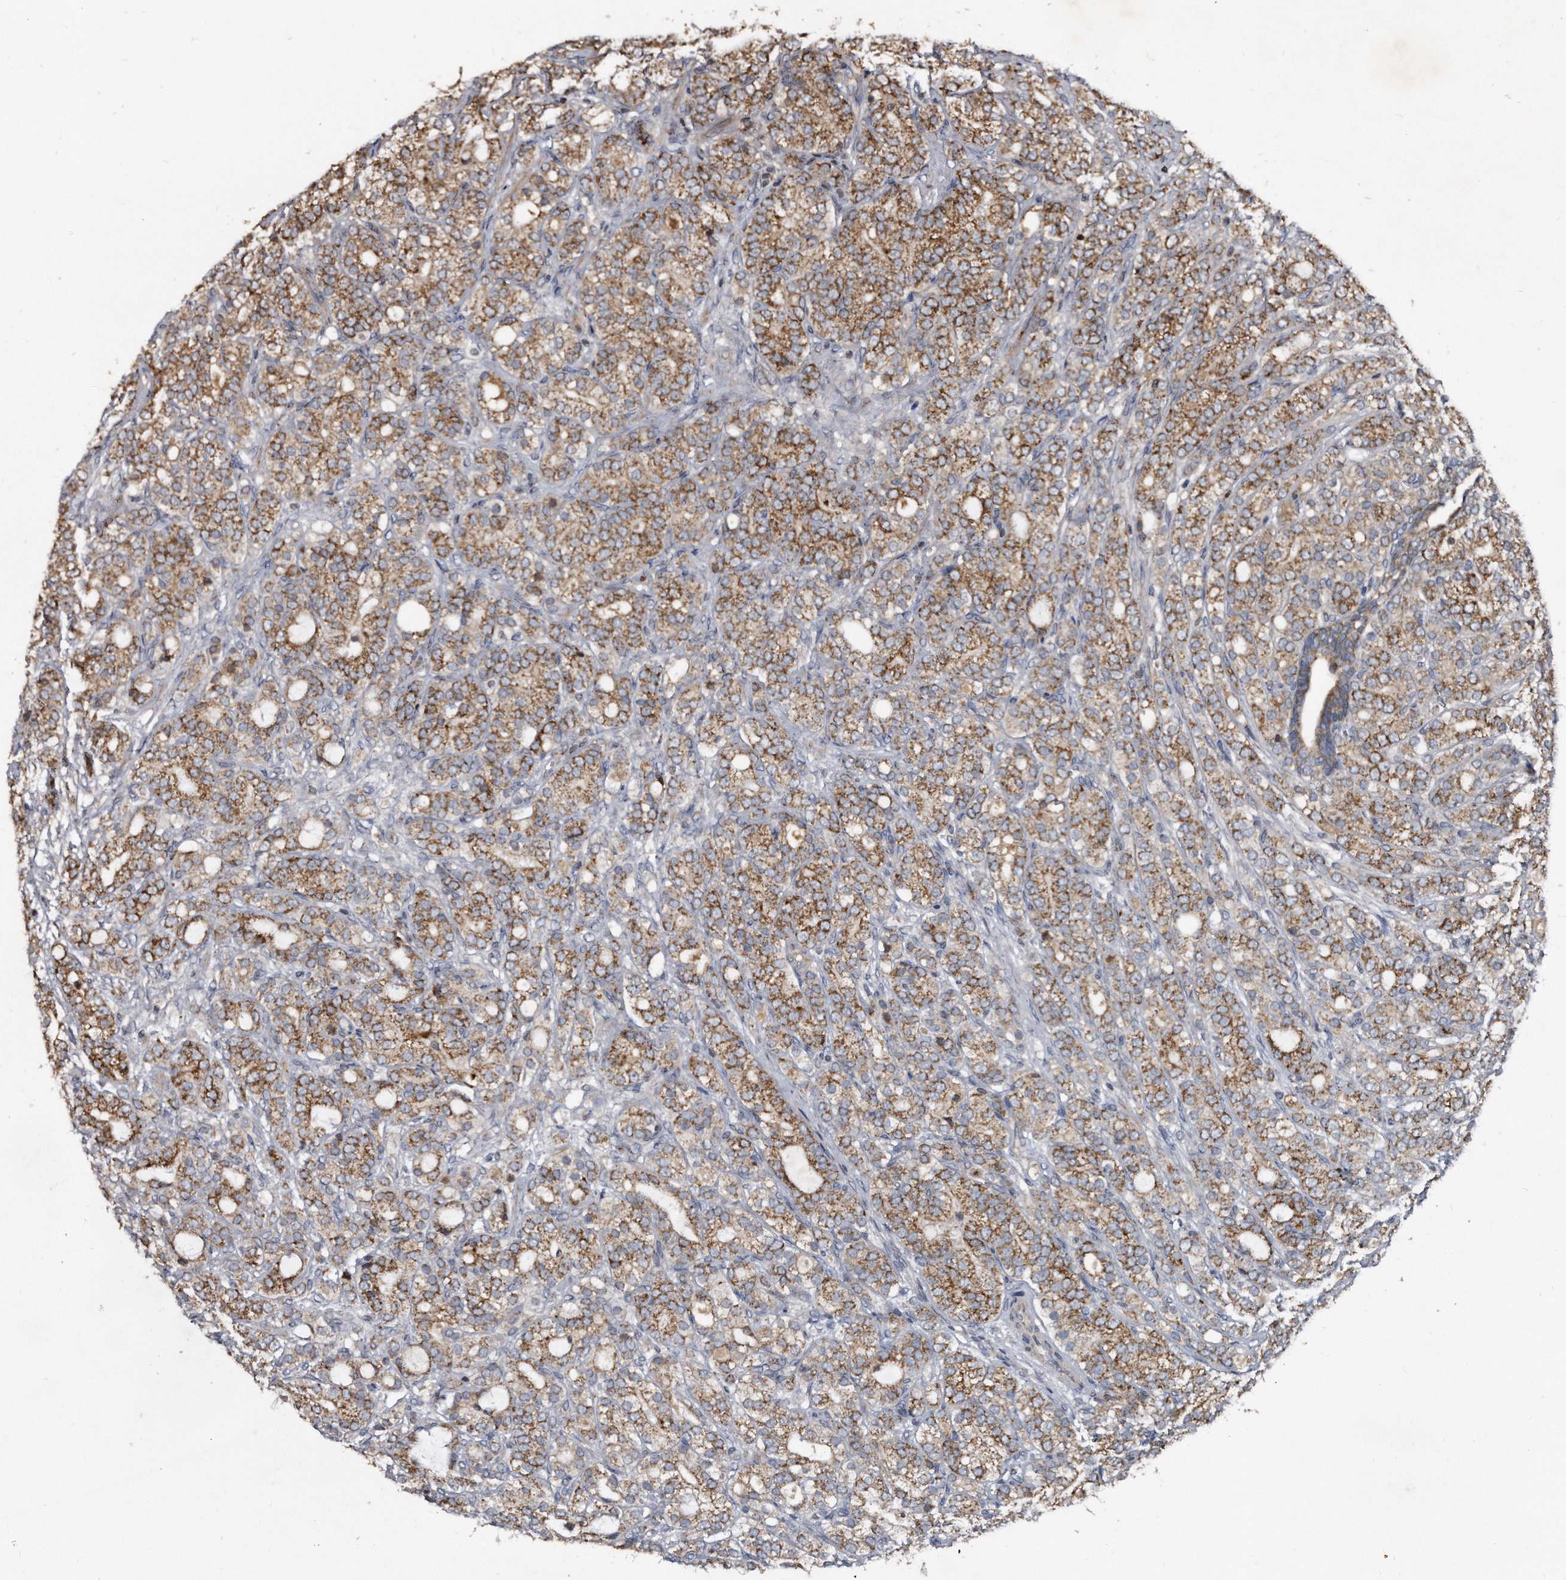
{"staining": {"intensity": "strong", "quantity": ">75%", "location": "cytoplasmic/membranous"}, "tissue": "prostate cancer", "cell_type": "Tumor cells", "image_type": "cancer", "snomed": [{"axis": "morphology", "description": "Adenocarcinoma, High grade"}, {"axis": "topography", "description": "Prostate"}], "caption": "Immunohistochemical staining of prostate high-grade adenocarcinoma exhibits high levels of strong cytoplasmic/membranous protein staining in about >75% of tumor cells.", "gene": "FAM136A", "patient": {"sex": "male", "age": 57}}